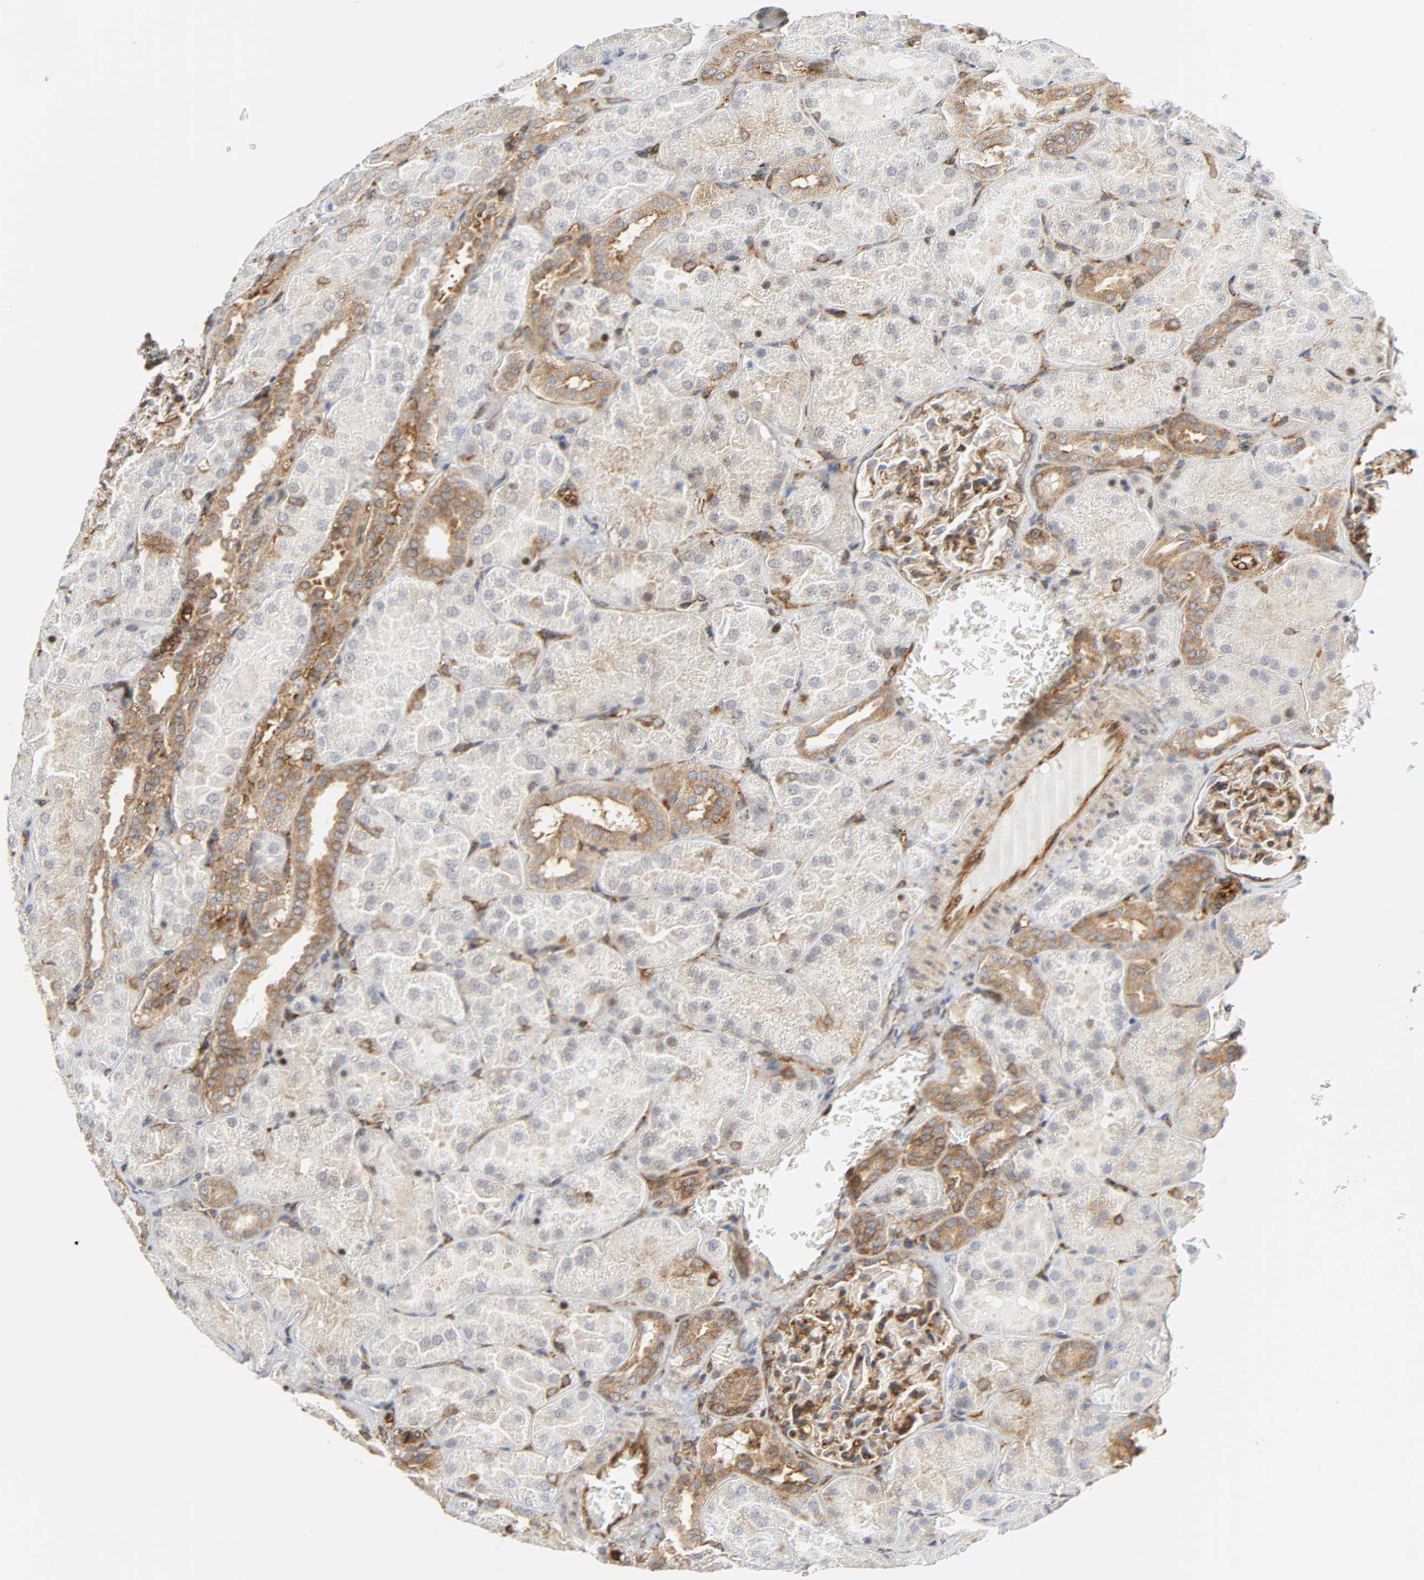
{"staining": {"intensity": "moderate", "quantity": ">75%", "location": "cytoplasmic/membranous"}, "tissue": "kidney", "cell_type": "Cells in glomeruli", "image_type": "normal", "snomed": [{"axis": "morphology", "description": "Normal tissue, NOS"}, {"axis": "topography", "description": "Kidney"}], "caption": "DAB (3,3'-diaminobenzidine) immunohistochemical staining of unremarkable human kidney demonstrates moderate cytoplasmic/membranous protein staining in about >75% of cells in glomeruli.", "gene": "DOCK1", "patient": {"sex": "male", "age": 28}}